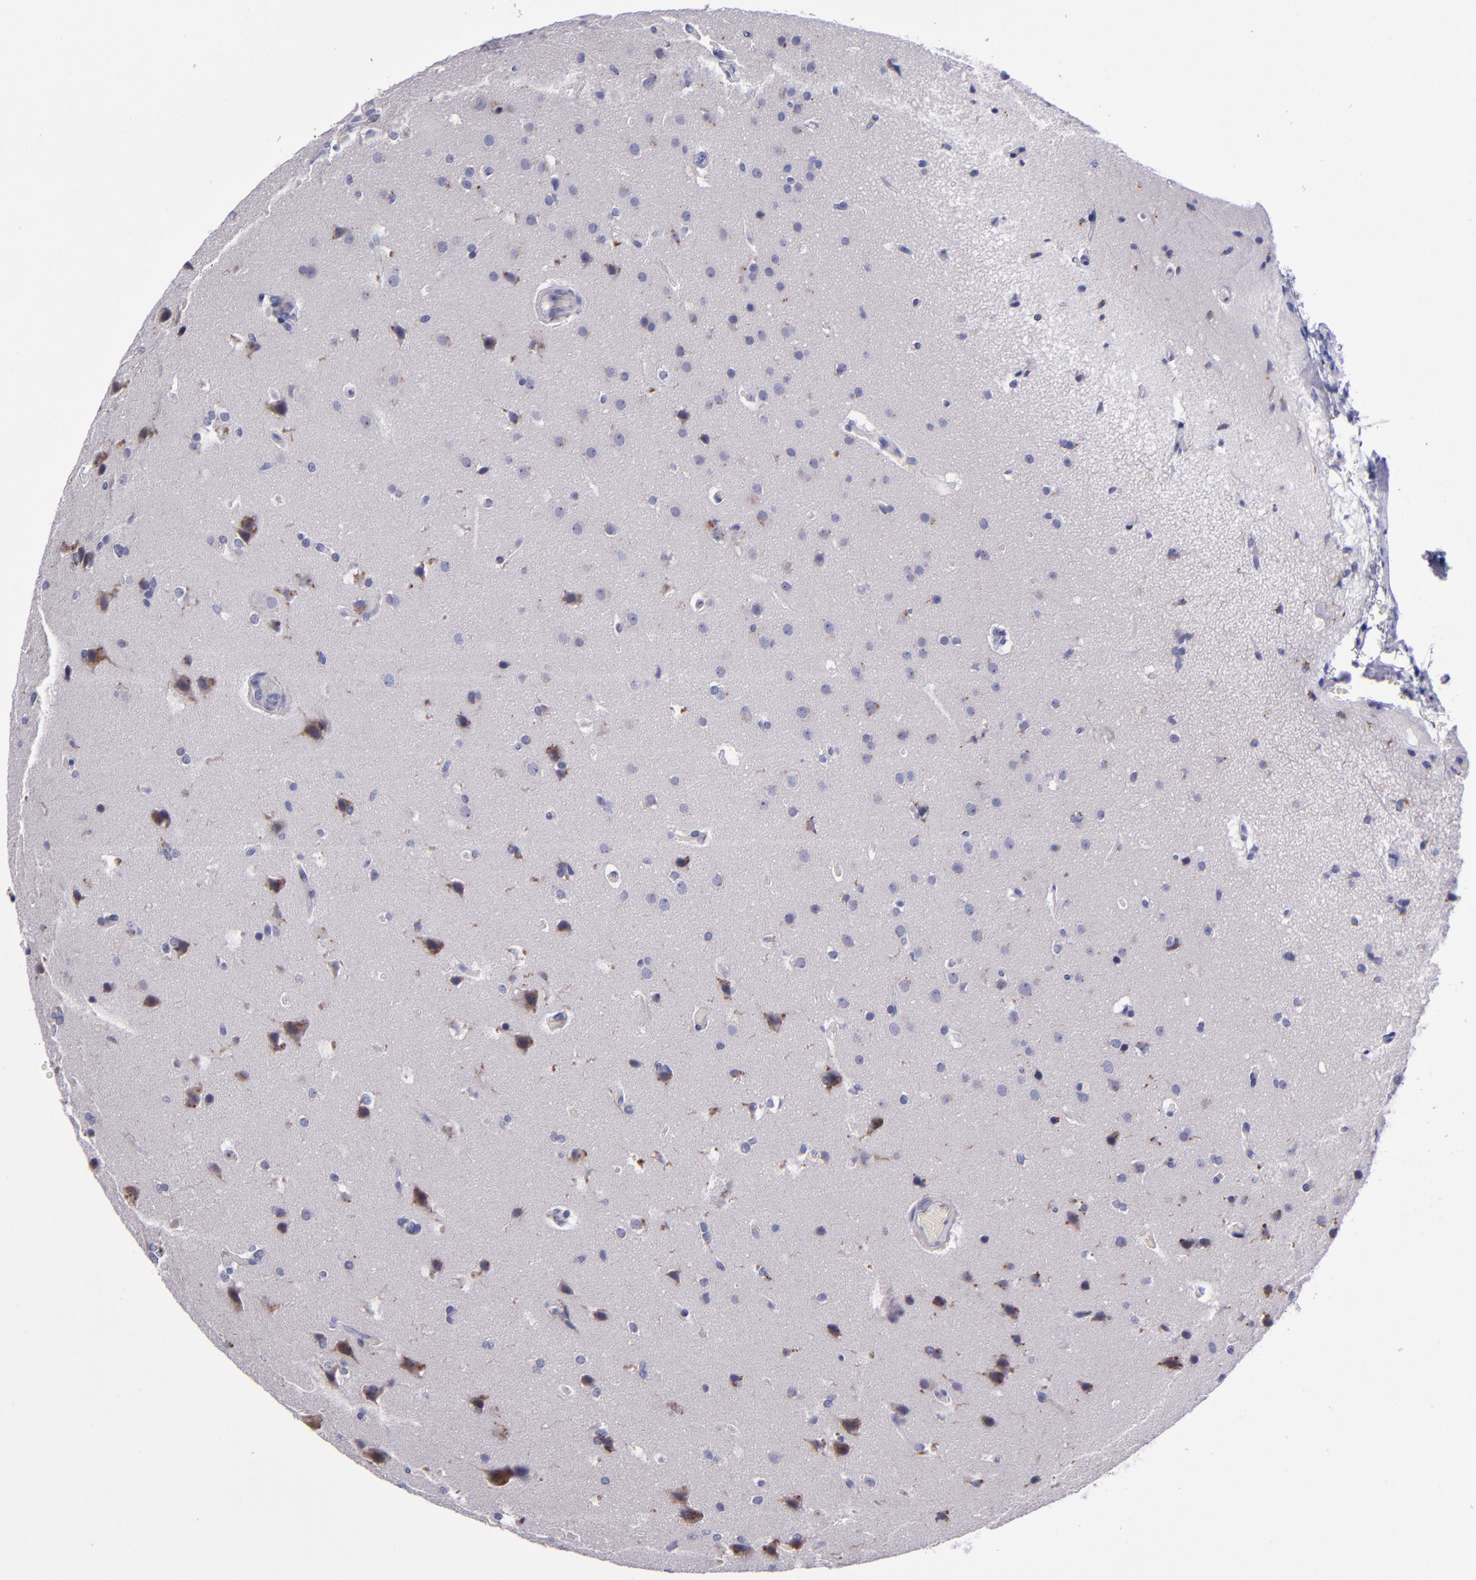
{"staining": {"intensity": "moderate", "quantity": "25%-75%", "location": "cytoplasmic/membranous"}, "tissue": "glioma", "cell_type": "Tumor cells", "image_type": "cancer", "snomed": [{"axis": "morphology", "description": "Glioma, malignant, Low grade"}, {"axis": "topography", "description": "Cerebral cortex"}], "caption": "Moderate cytoplasmic/membranous protein positivity is present in about 25%-75% of tumor cells in malignant glioma (low-grade). (brown staining indicates protein expression, while blue staining denotes nuclei).", "gene": "RAB41", "patient": {"sex": "female", "age": 47}}